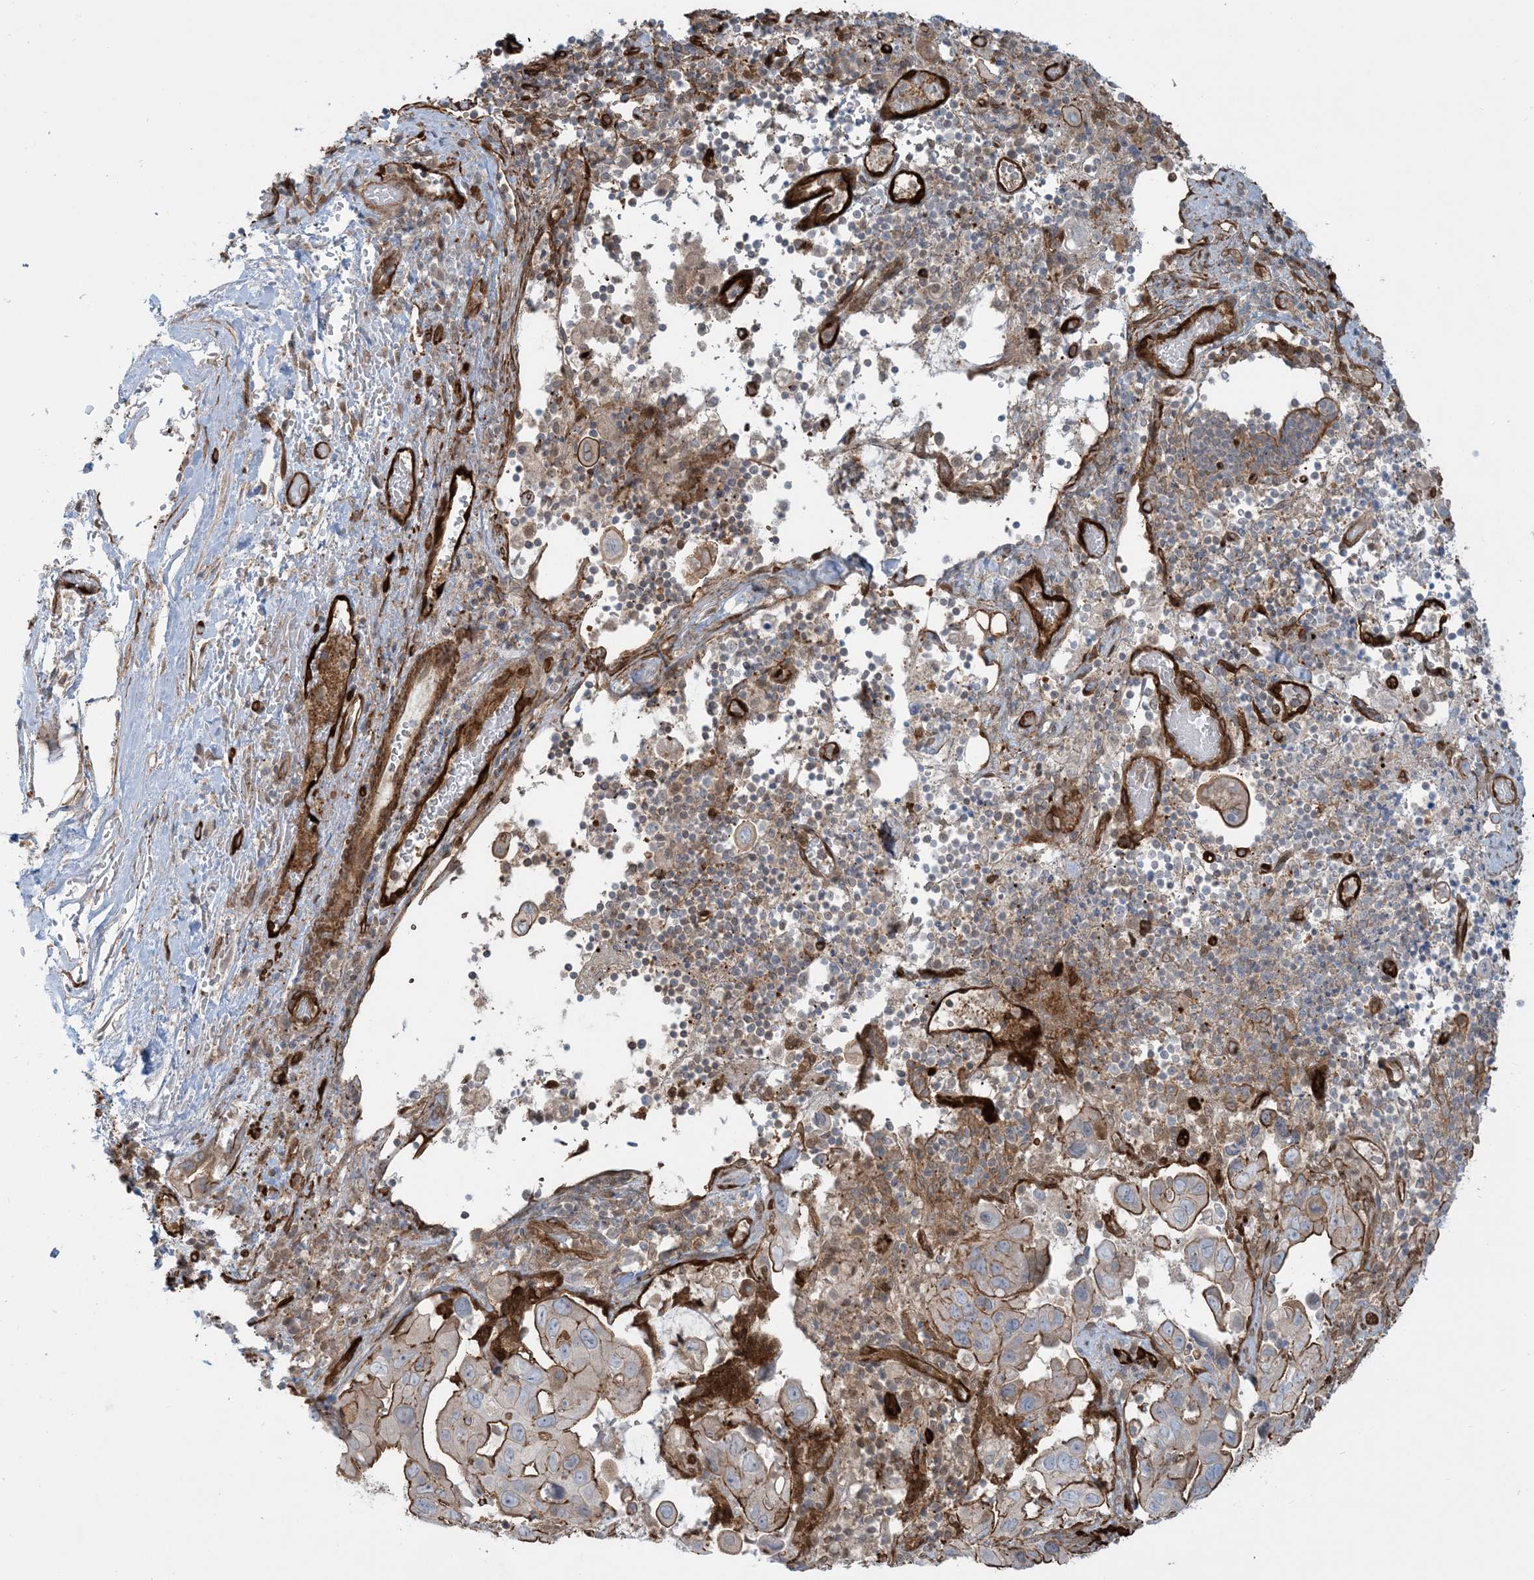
{"staining": {"intensity": "strong", "quantity": "25%-75%", "location": "cytoplasmic/membranous"}, "tissue": "pancreatic cancer", "cell_type": "Tumor cells", "image_type": "cancer", "snomed": [{"axis": "morphology", "description": "Inflammation, NOS"}, {"axis": "morphology", "description": "Adenocarcinoma, NOS"}, {"axis": "topography", "description": "Pancreas"}], "caption": "Immunohistochemistry staining of pancreatic cancer (adenocarcinoma), which shows high levels of strong cytoplasmic/membranous positivity in about 25%-75% of tumor cells indicating strong cytoplasmic/membranous protein positivity. The staining was performed using DAB (3,3'-diaminobenzidine) (brown) for protein detection and nuclei were counterstained in hematoxylin (blue).", "gene": "PPM1F", "patient": {"sex": "female", "age": 56}}